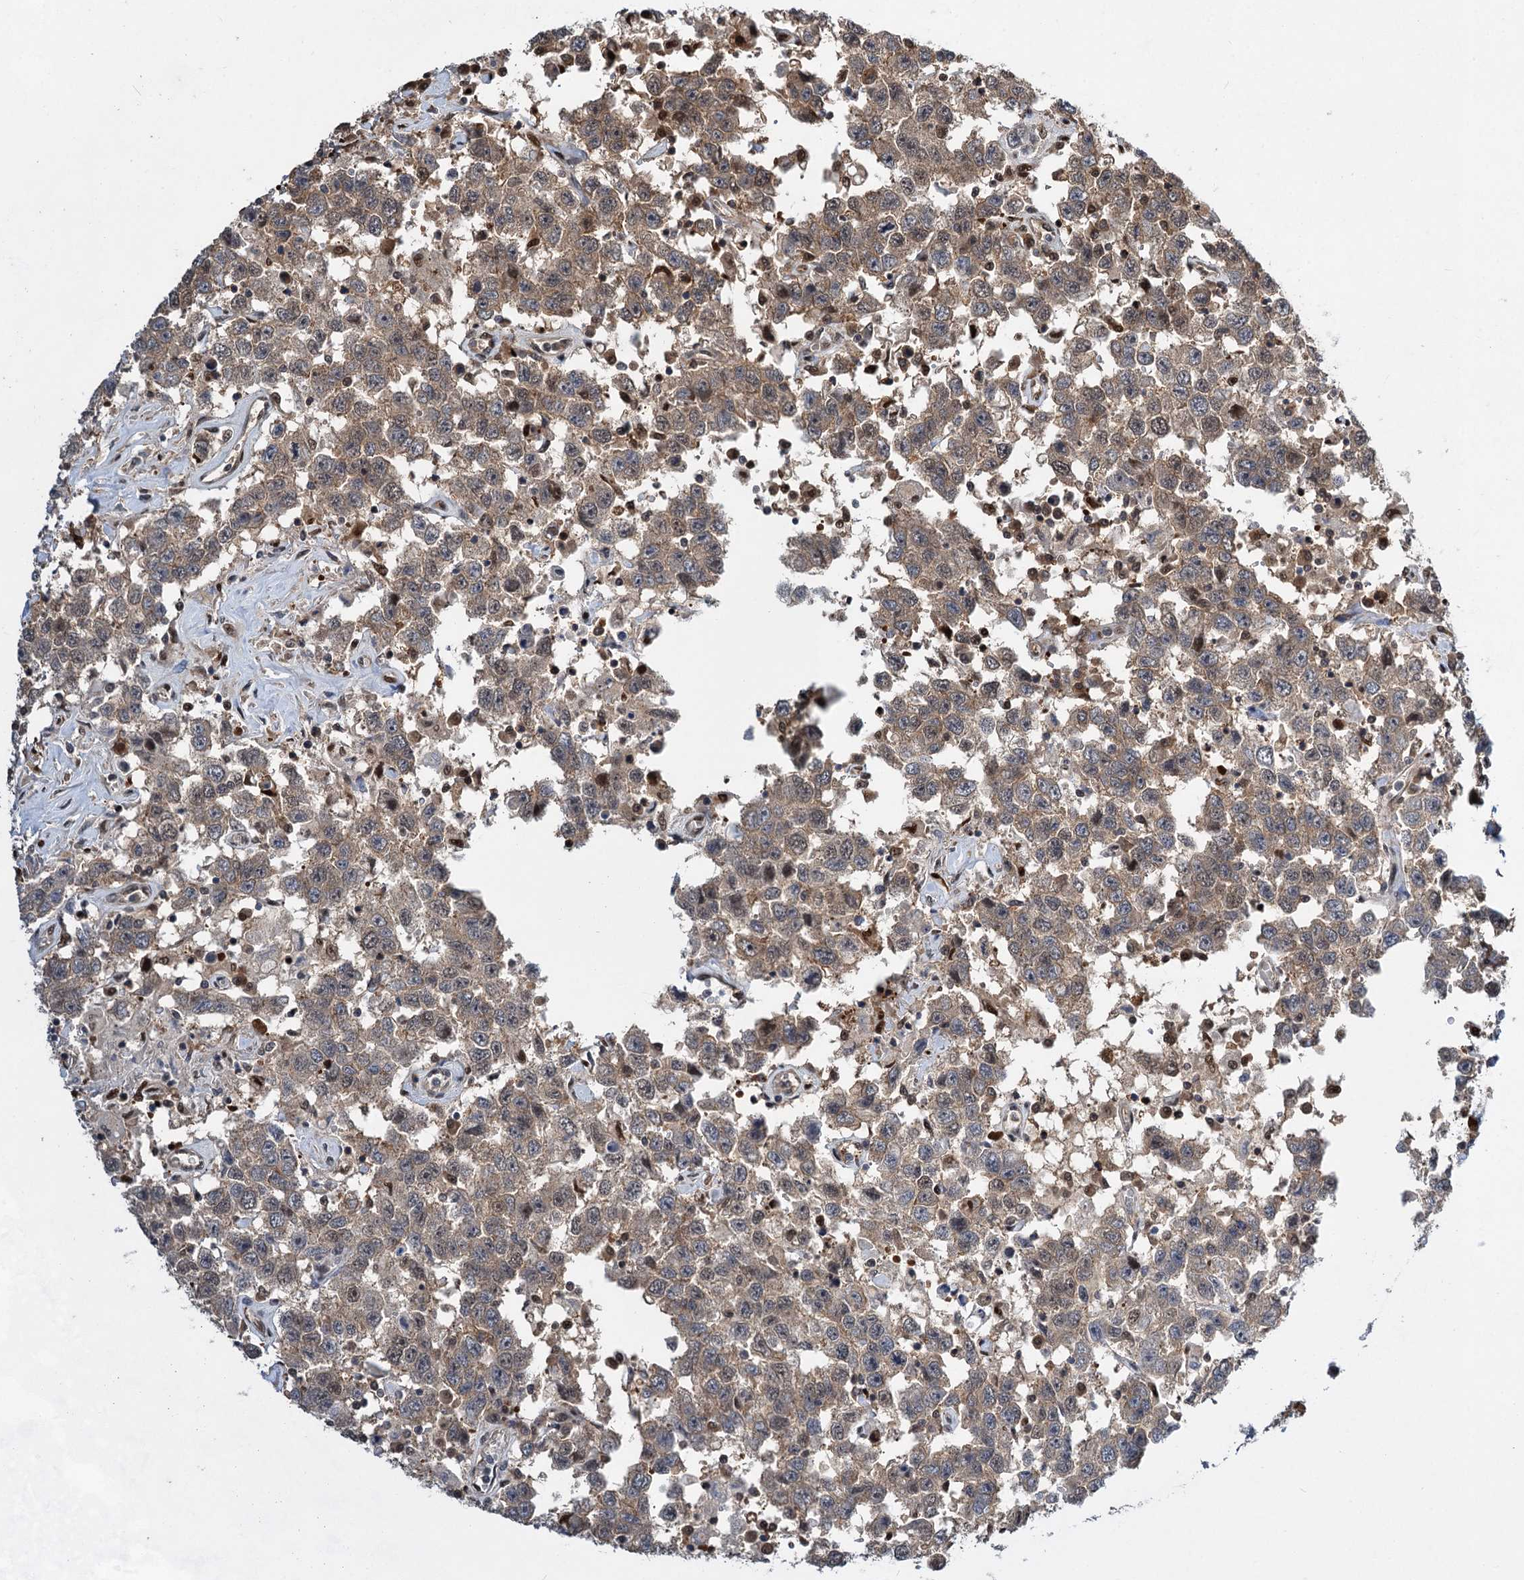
{"staining": {"intensity": "weak", "quantity": "25%-75%", "location": "cytoplasmic/membranous"}, "tissue": "testis cancer", "cell_type": "Tumor cells", "image_type": "cancer", "snomed": [{"axis": "morphology", "description": "Seminoma, NOS"}, {"axis": "topography", "description": "Testis"}], "caption": "About 25%-75% of tumor cells in testis seminoma show weak cytoplasmic/membranous protein positivity as visualized by brown immunohistochemical staining.", "gene": "GPBP1", "patient": {"sex": "male", "age": 41}}